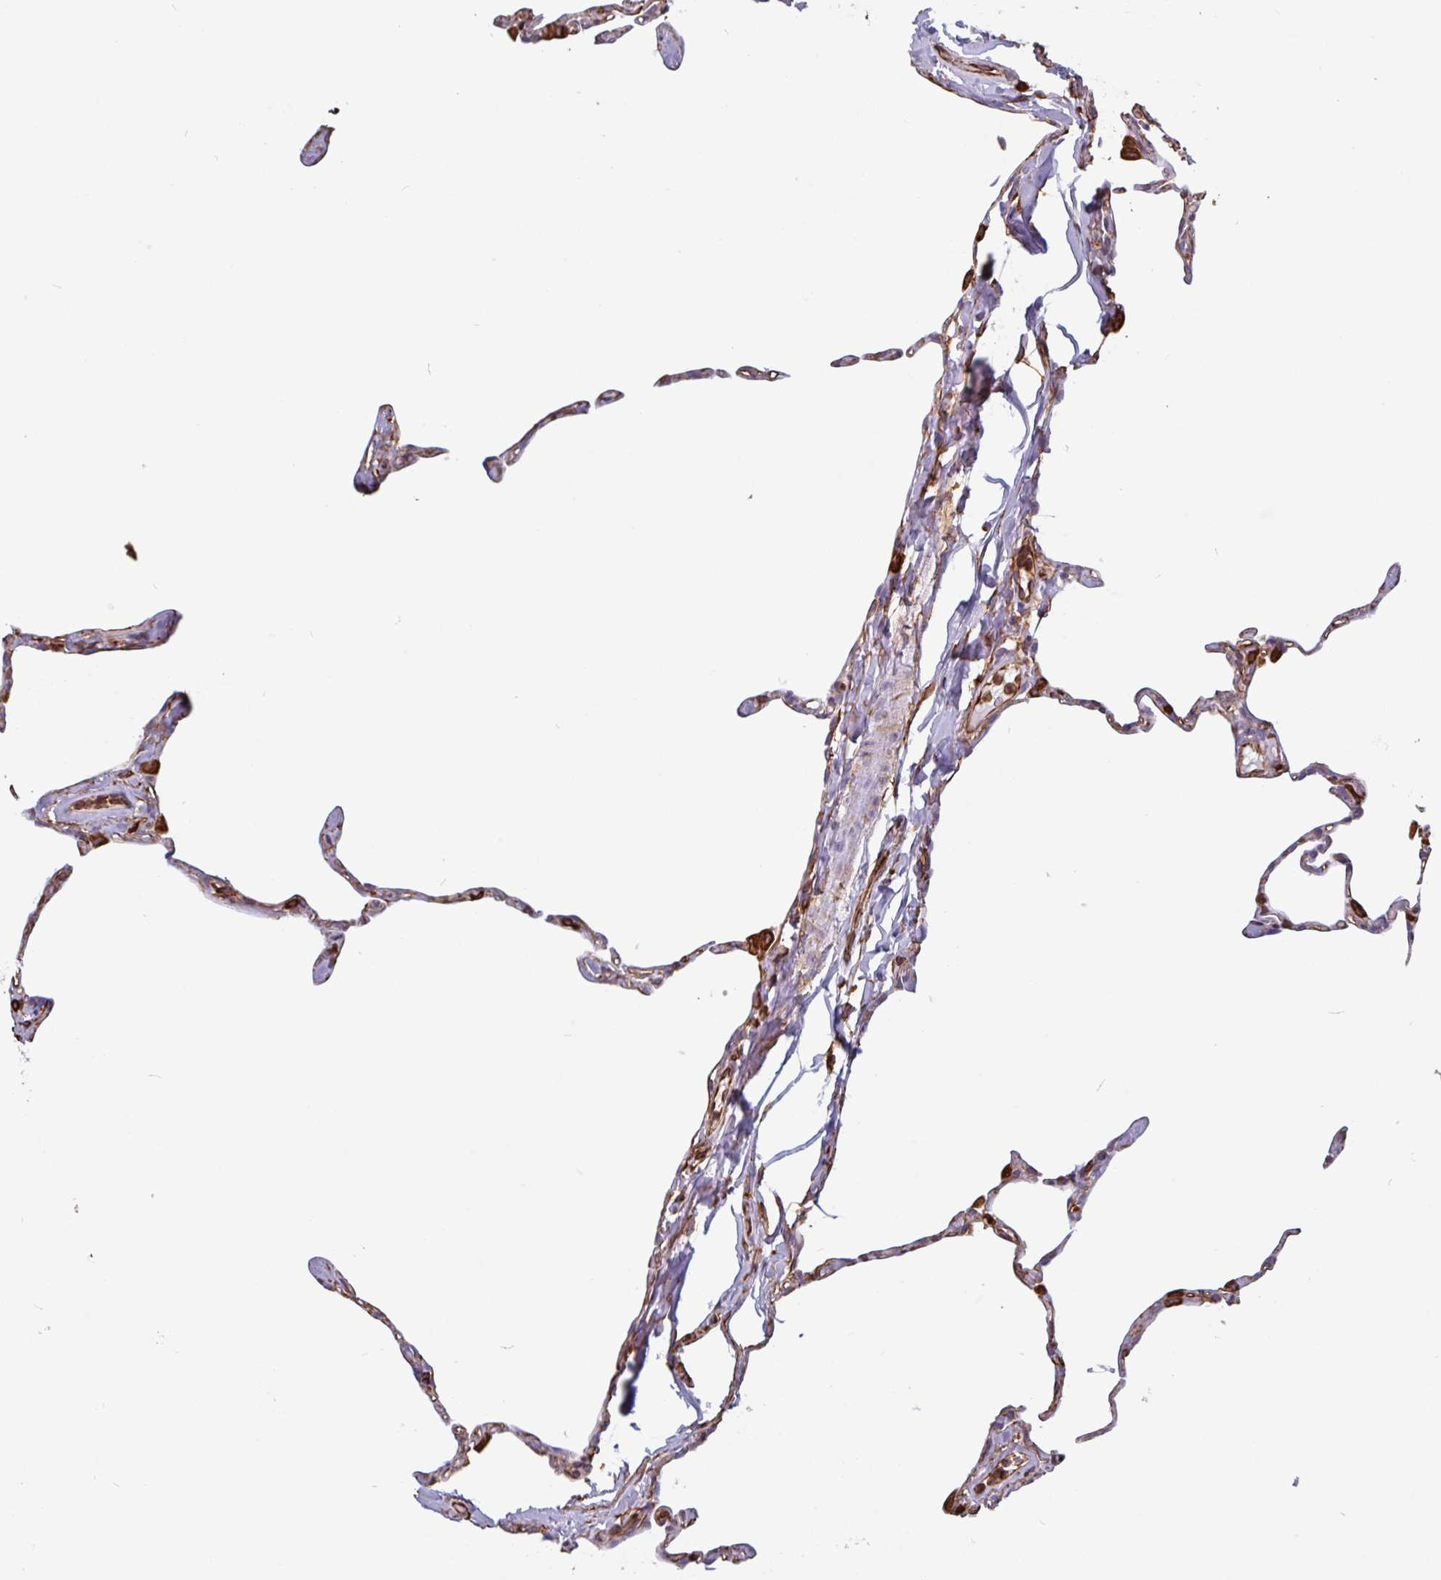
{"staining": {"intensity": "negative", "quantity": "none", "location": "none"}, "tissue": "lung", "cell_type": "Alveolar cells", "image_type": "normal", "snomed": [{"axis": "morphology", "description": "Normal tissue, NOS"}, {"axis": "topography", "description": "Lung"}], "caption": "Immunohistochemistry (IHC) micrograph of normal human lung stained for a protein (brown), which reveals no staining in alveolar cells.", "gene": "PPFIA1", "patient": {"sex": "male", "age": 65}}